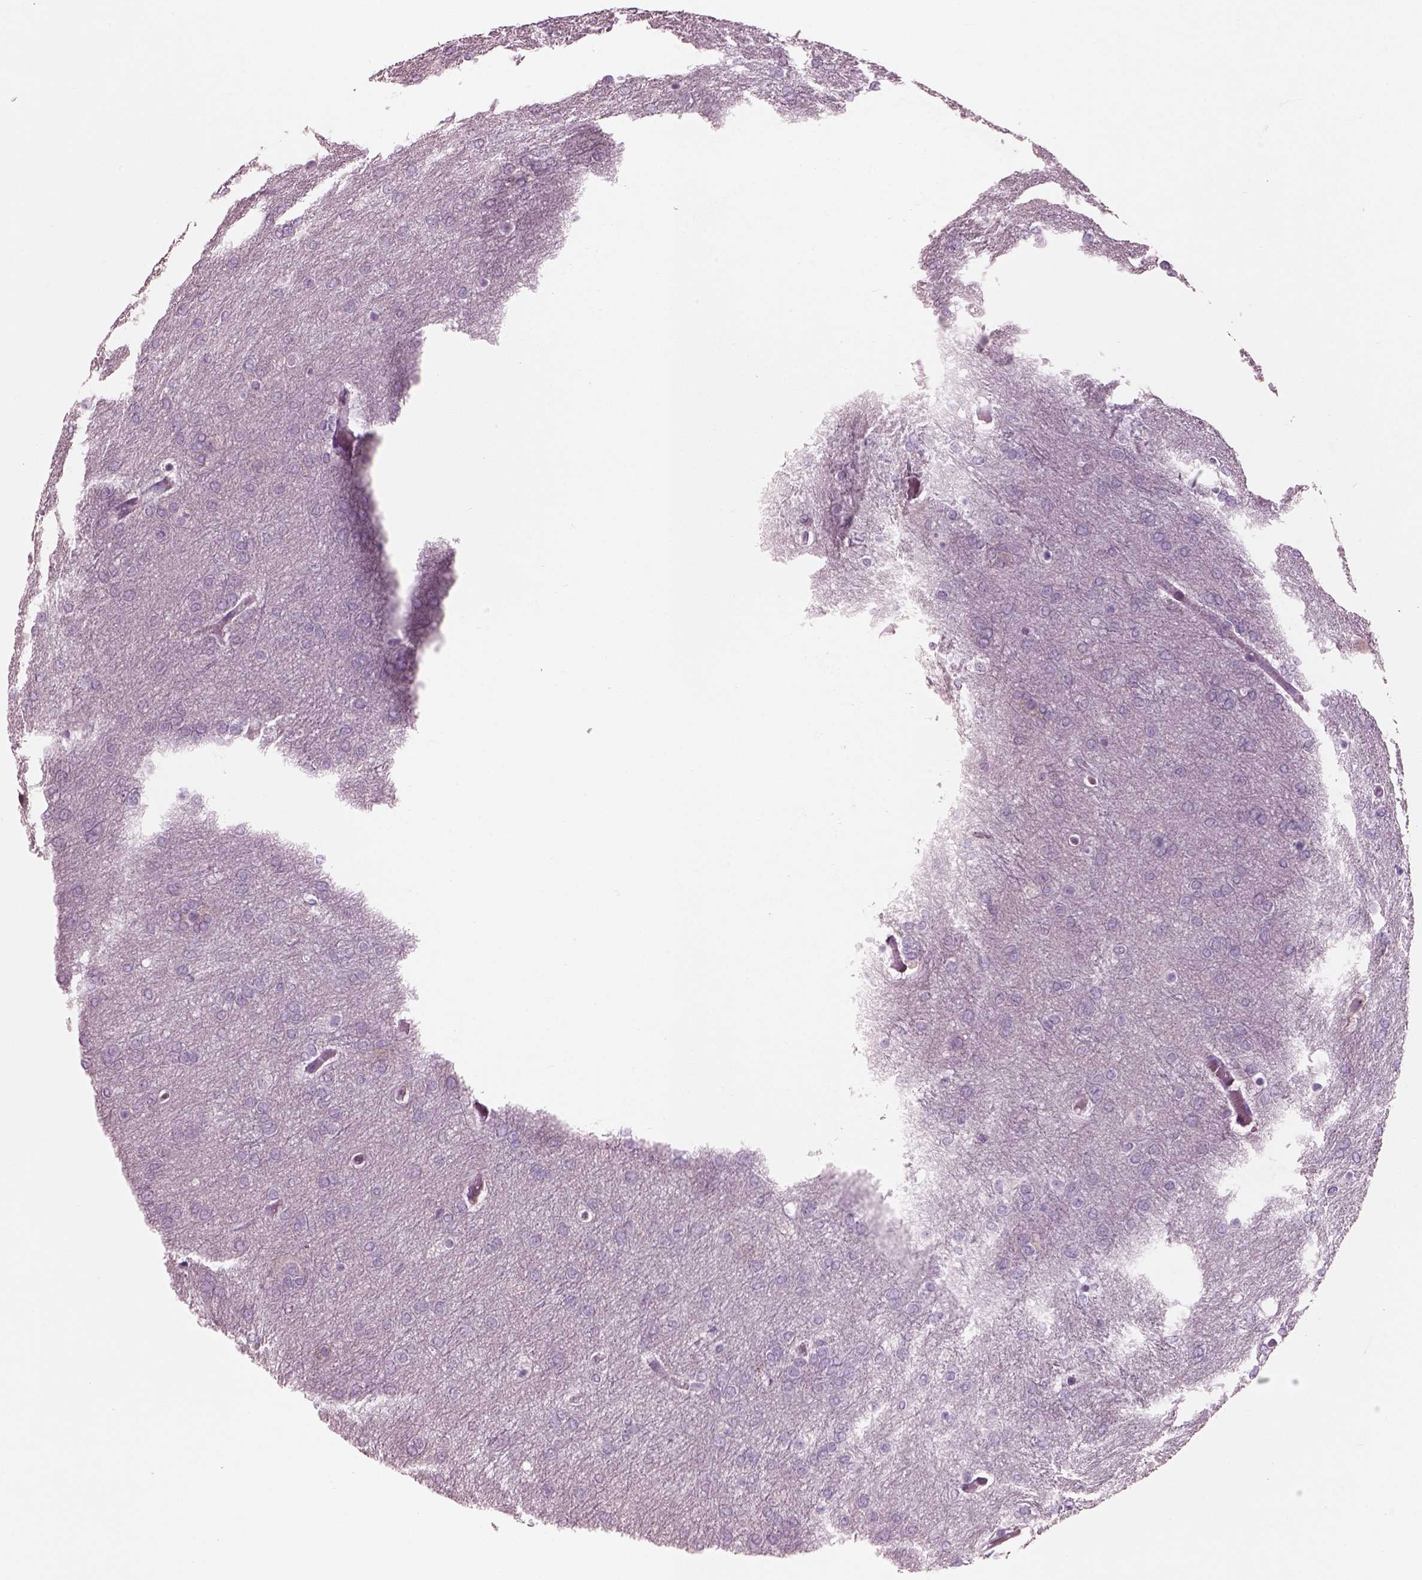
{"staining": {"intensity": "negative", "quantity": "none", "location": "none"}, "tissue": "glioma", "cell_type": "Tumor cells", "image_type": "cancer", "snomed": [{"axis": "morphology", "description": "Glioma, malignant, High grade"}, {"axis": "topography", "description": "Brain"}], "caption": "Immunohistochemistry (IHC) photomicrograph of high-grade glioma (malignant) stained for a protein (brown), which exhibits no staining in tumor cells.", "gene": "SLC27A2", "patient": {"sex": "female", "age": 61}}